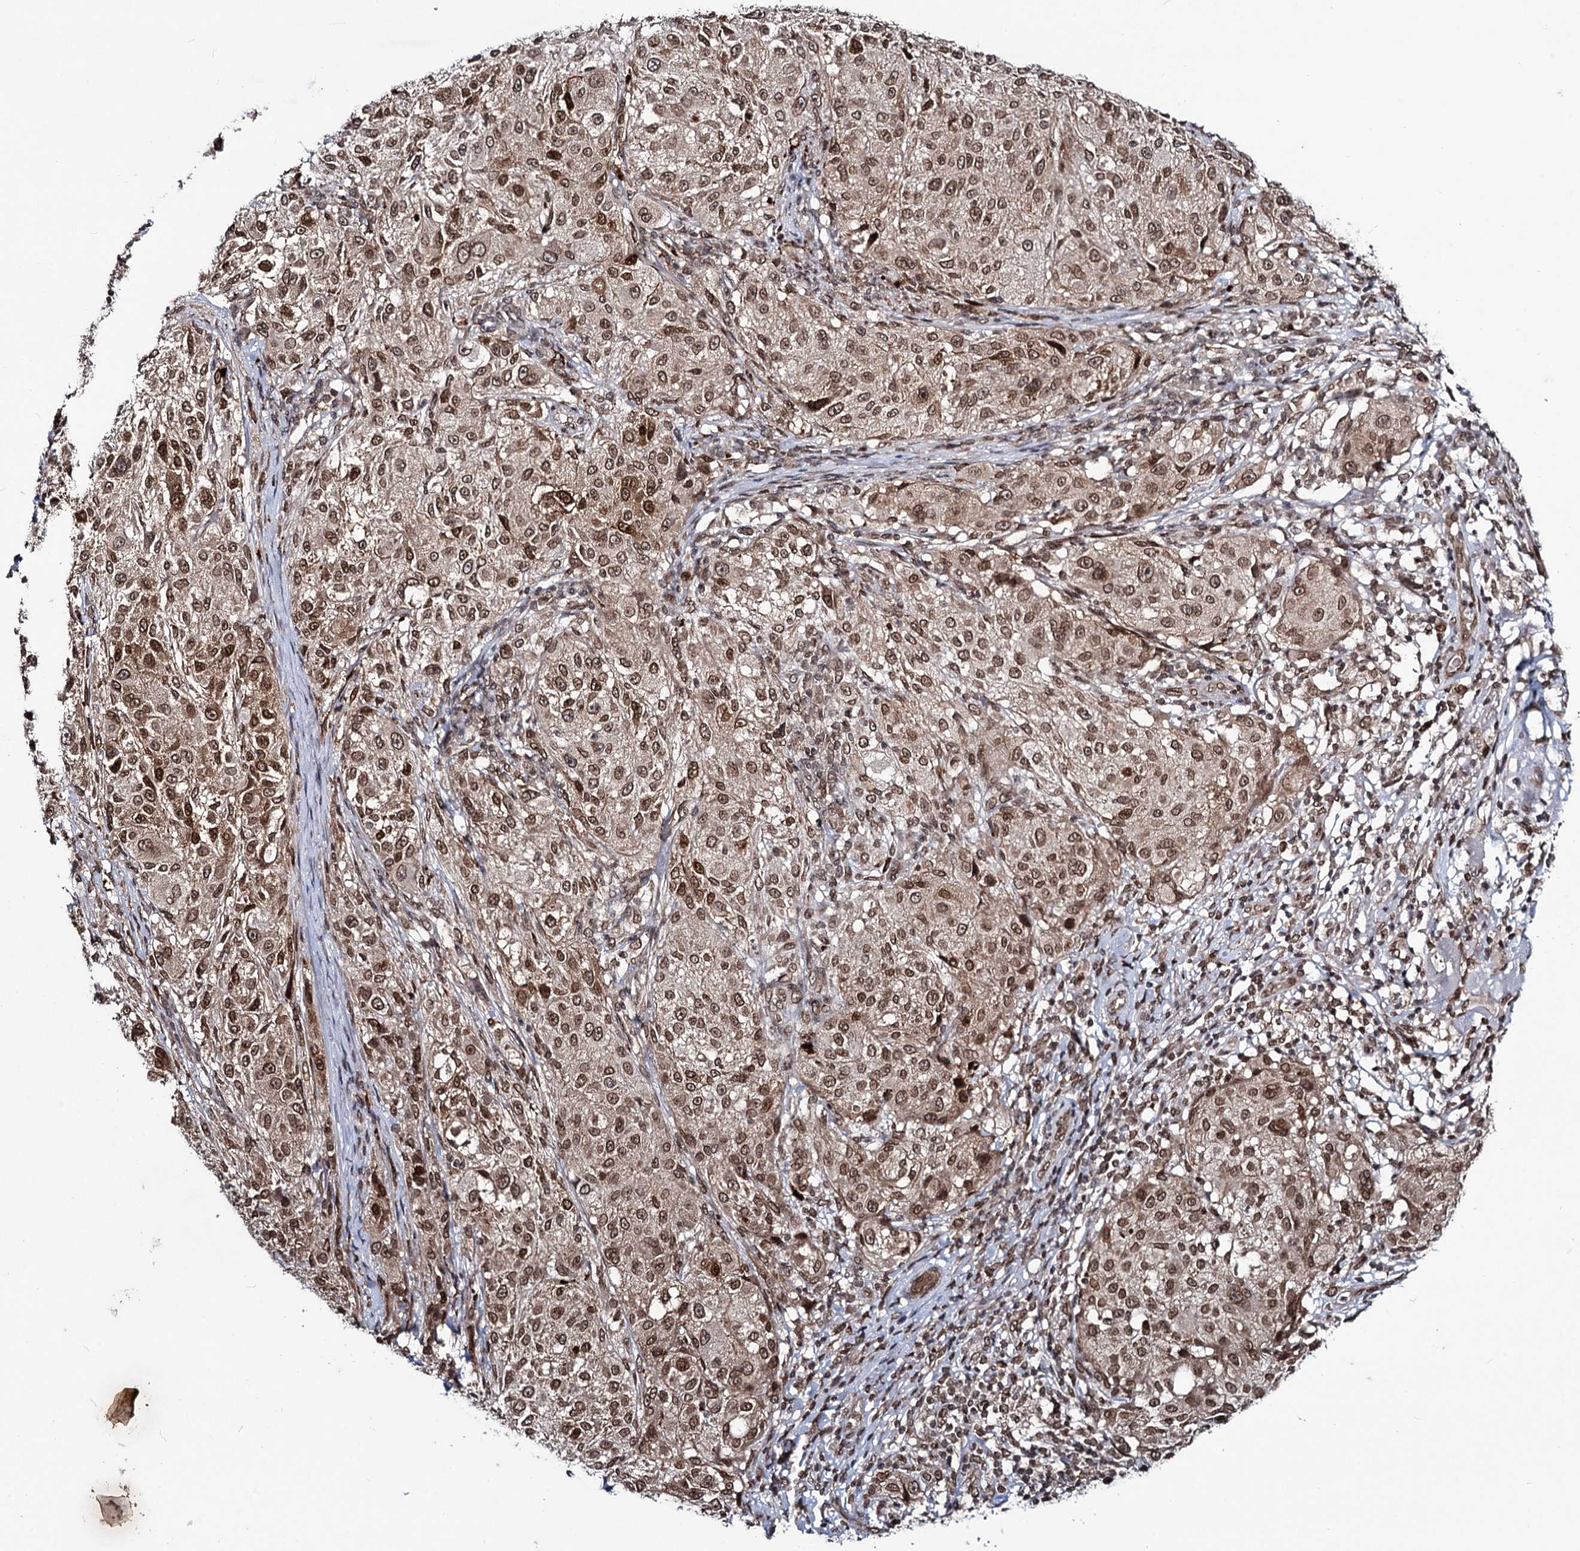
{"staining": {"intensity": "strong", "quantity": ">75%", "location": "cytoplasmic/membranous,nuclear"}, "tissue": "melanoma", "cell_type": "Tumor cells", "image_type": "cancer", "snomed": [{"axis": "morphology", "description": "Necrosis, NOS"}, {"axis": "morphology", "description": "Malignant melanoma, NOS"}, {"axis": "topography", "description": "Skin"}], "caption": "Tumor cells display high levels of strong cytoplasmic/membranous and nuclear positivity in about >75% of cells in human malignant melanoma.", "gene": "RNF6", "patient": {"sex": "female", "age": 87}}